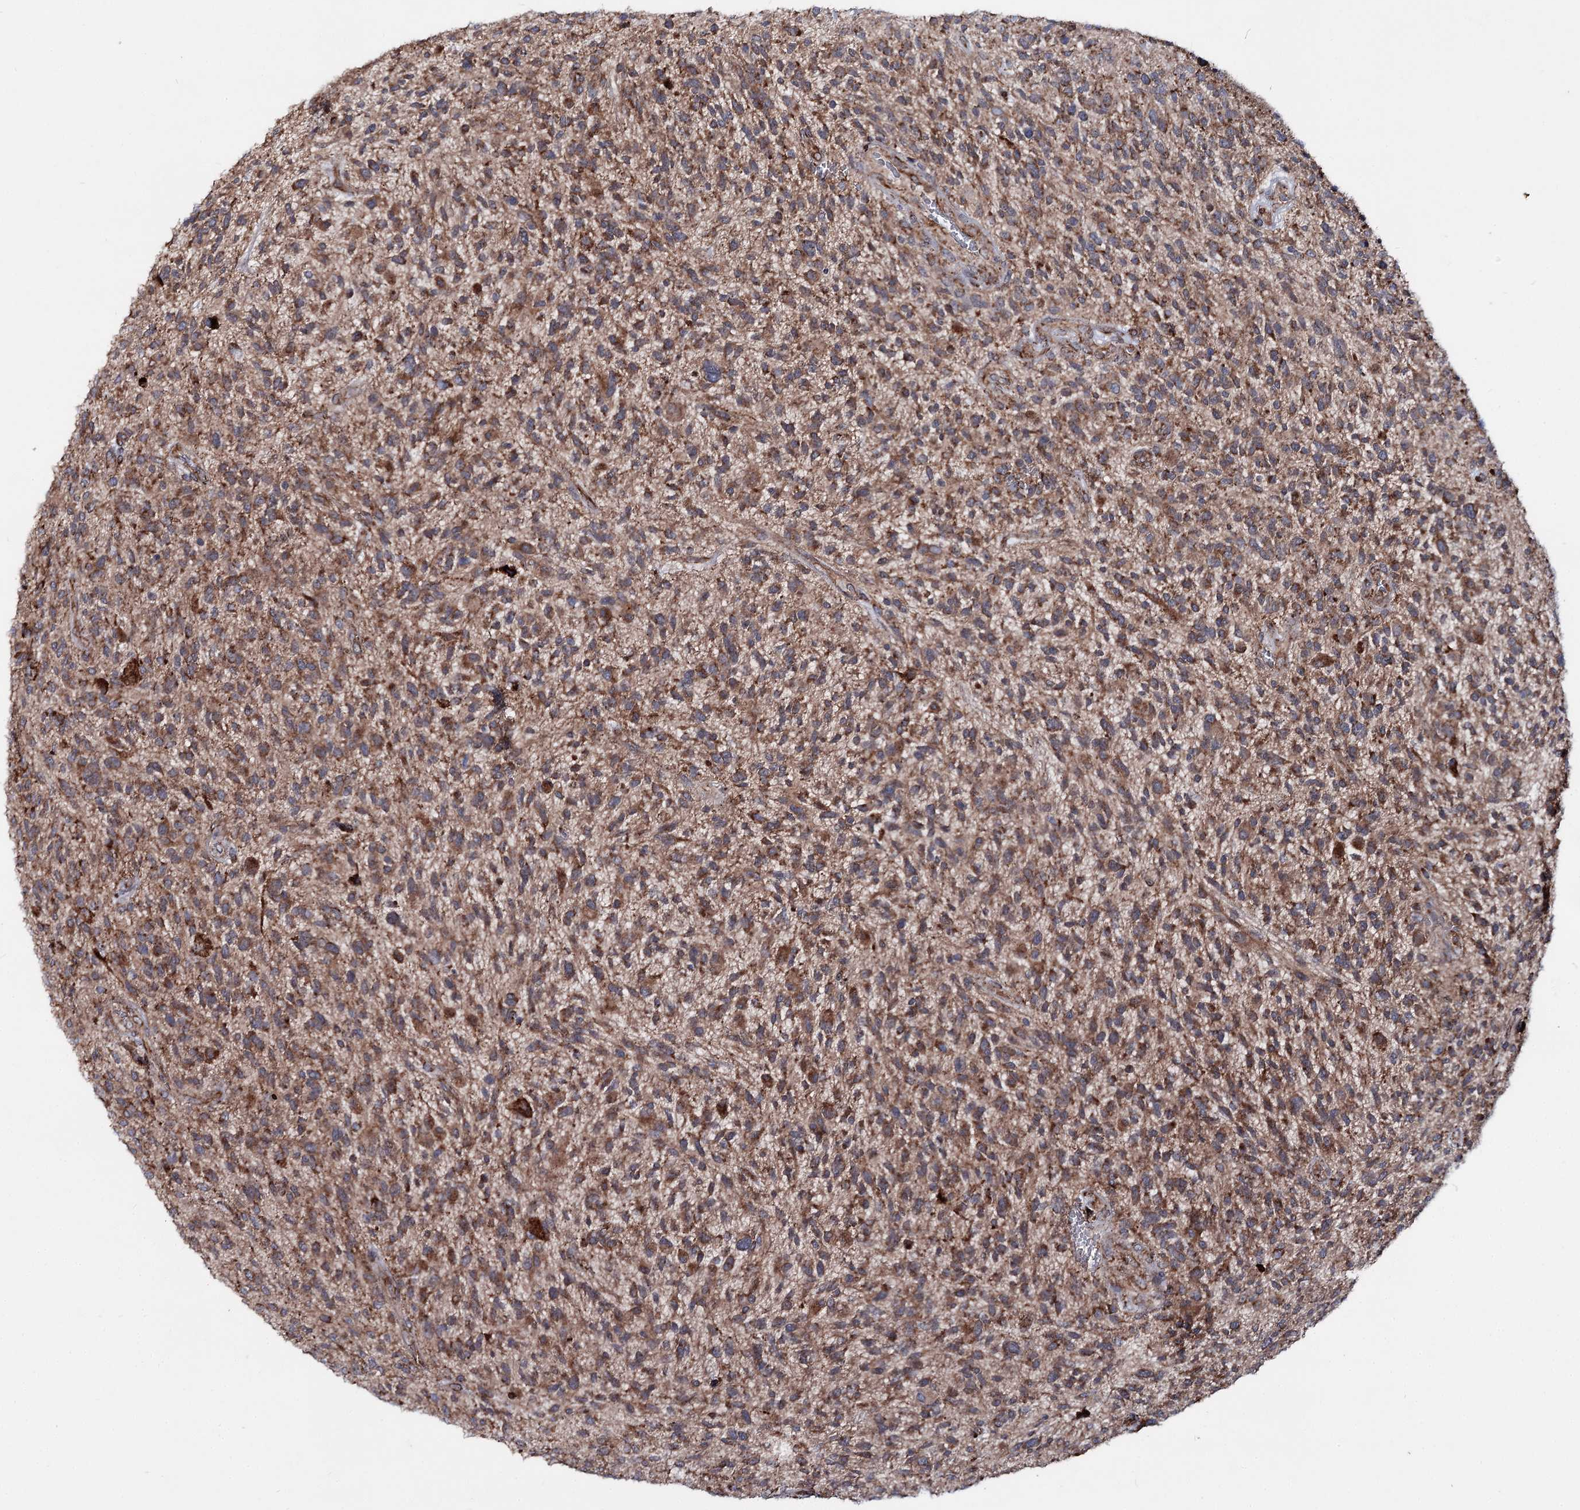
{"staining": {"intensity": "moderate", "quantity": ">75%", "location": "cytoplasmic/membranous"}, "tissue": "glioma", "cell_type": "Tumor cells", "image_type": "cancer", "snomed": [{"axis": "morphology", "description": "Glioma, malignant, High grade"}, {"axis": "topography", "description": "Brain"}], "caption": "Protein analysis of high-grade glioma (malignant) tissue reveals moderate cytoplasmic/membranous positivity in about >75% of tumor cells.", "gene": "MSANTD2", "patient": {"sex": "male", "age": 47}}